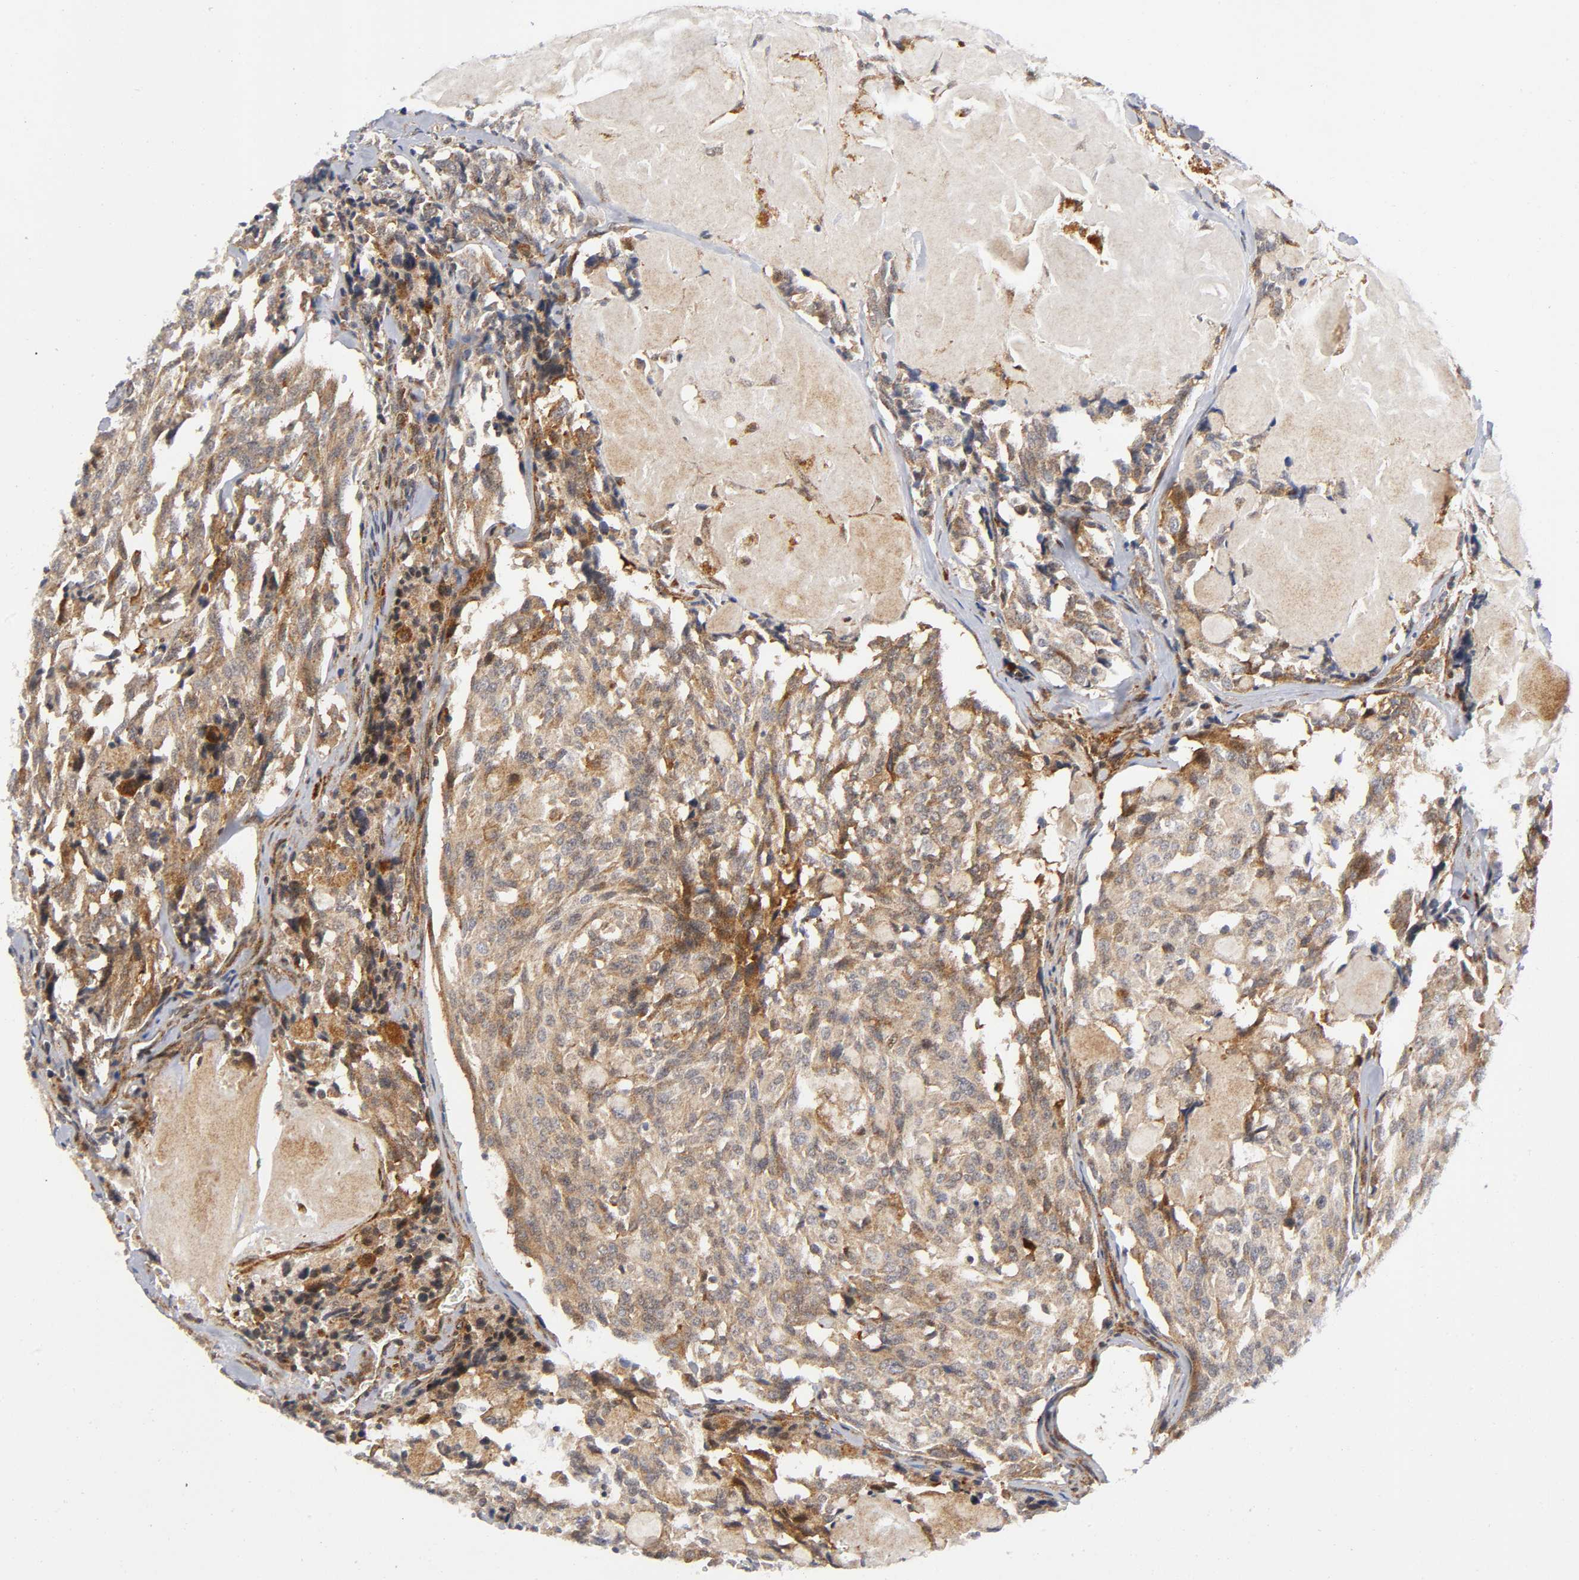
{"staining": {"intensity": "moderate", "quantity": ">75%", "location": "cytoplasmic/membranous"}, "tissue": "thyroid cancer", "cell_type": "Tumor cells", "image_type": "cancer", "snomed": [{"axis": "morphology", "description": "Carcinoma, NOS"}, {"axis": "morphology", "description": "Carcinoid, malignant, NOS"}, {"axis": "topography", "description": "Thyroid gland"}], "caption": "Thyroid cancer stained with immunohistochemistry (IHC) demonstrates moderate cytoplasmic/membranous expression in about >75% of tumor cells. Using DAB (brown) and hematoxylin (blue) stains, captured at high magnification using brightfield microscopy.", "gene": "EIF5", "patient": {"sex": "male", "age": 33}}